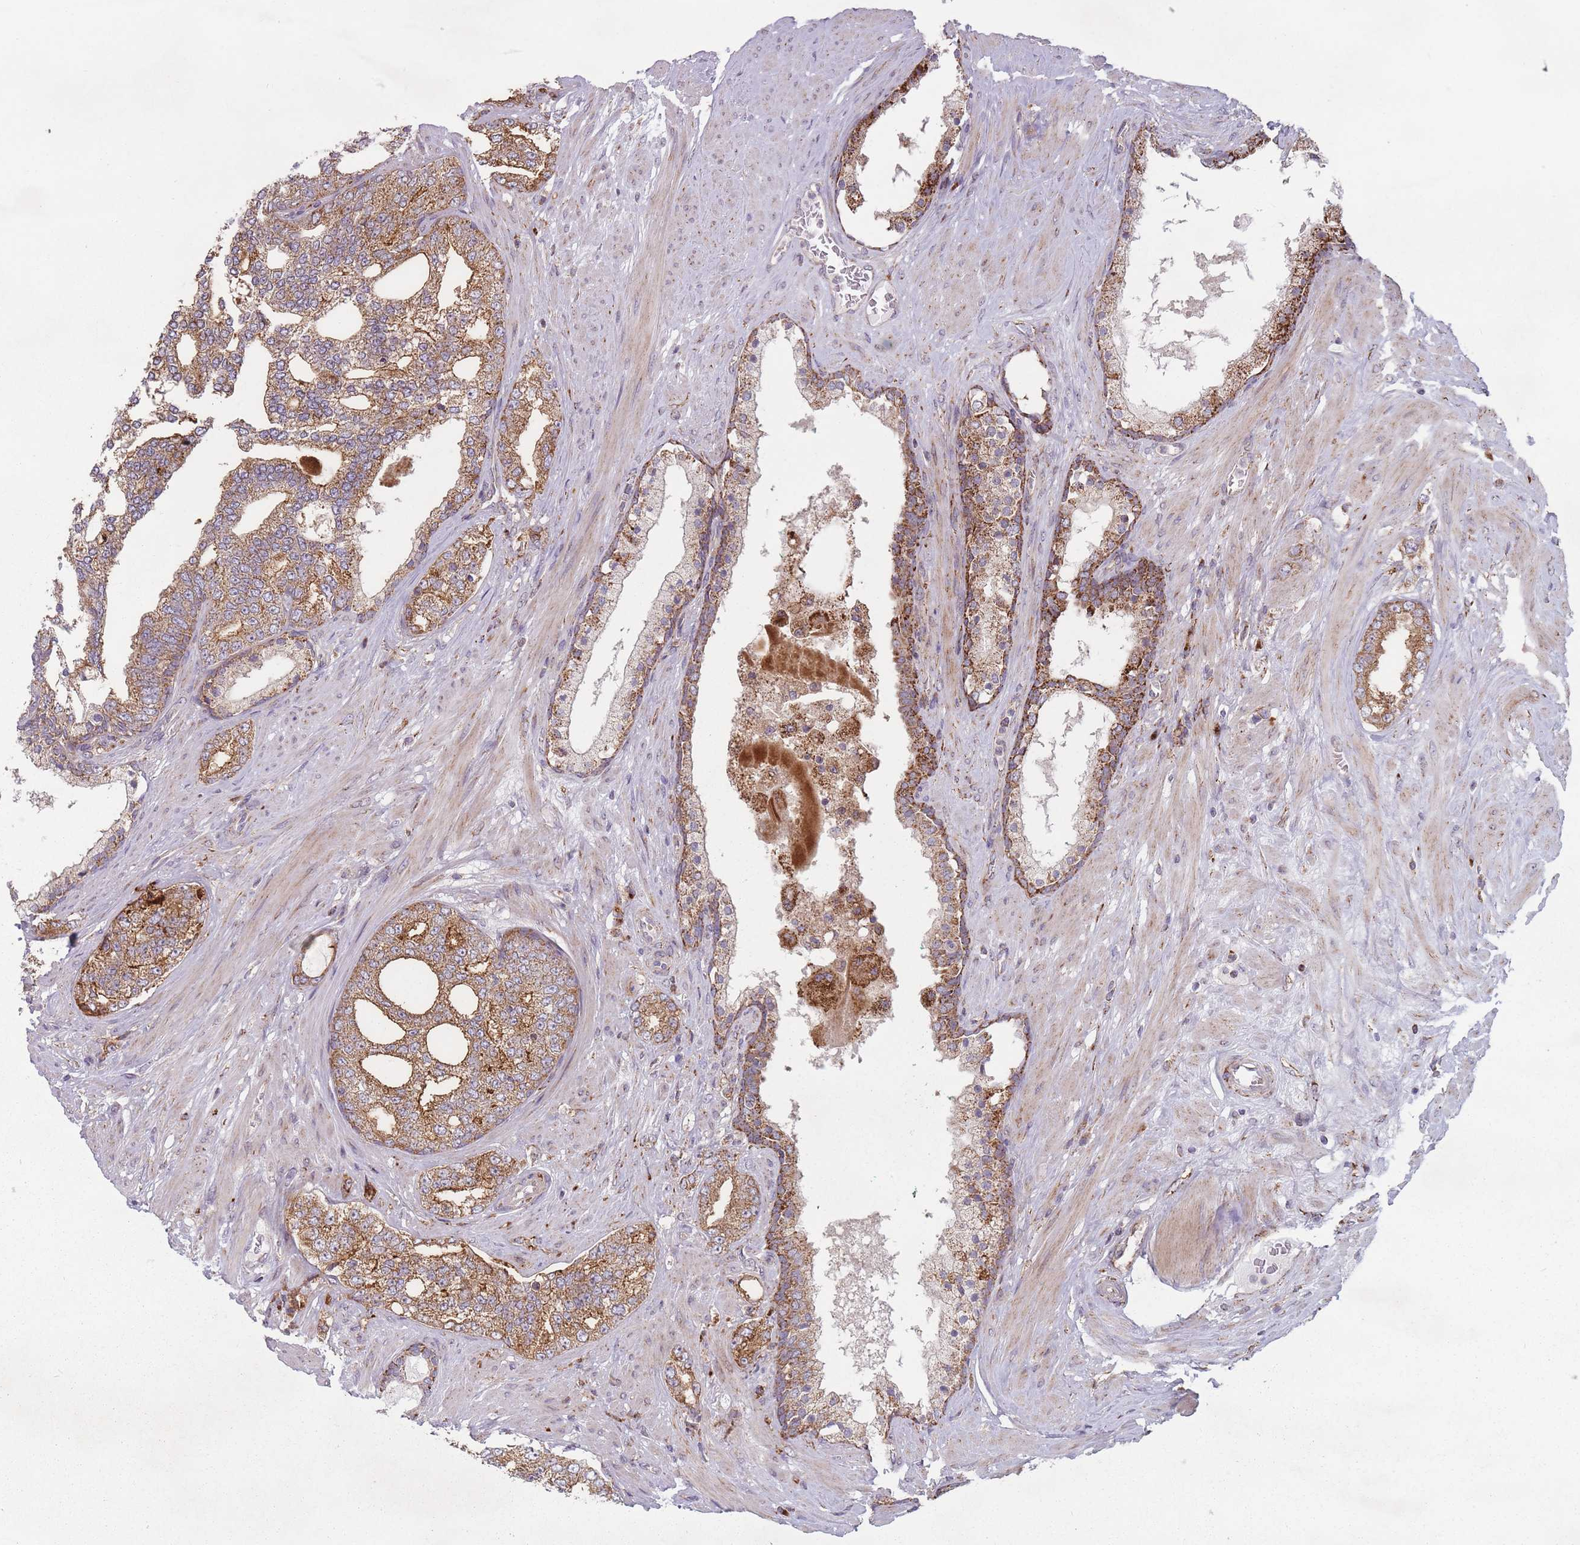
{"staining": {"intensity": "moderate", "quantity": ">75%", "location": "cytoplasmic/membranous"}, "tissue": "prostate cancer", "cell_type": "Tumor cells", "image_type": "cancer", "snomed": [{"axis": "morphology", "description": "Adenocarcinoma, High grade"}, {"axis": "topography", "description": "Prostate"}], "caption": "A histopathology image of adenocarcinoma (high-grade) (prostate) stained for a protein shows moderate cytoplasmic/membranous brown staining in tumor cells. Nuclei are stained in blue.", "gene": "OR10Q1", "patient": {"sex": "male", "age": 64}}